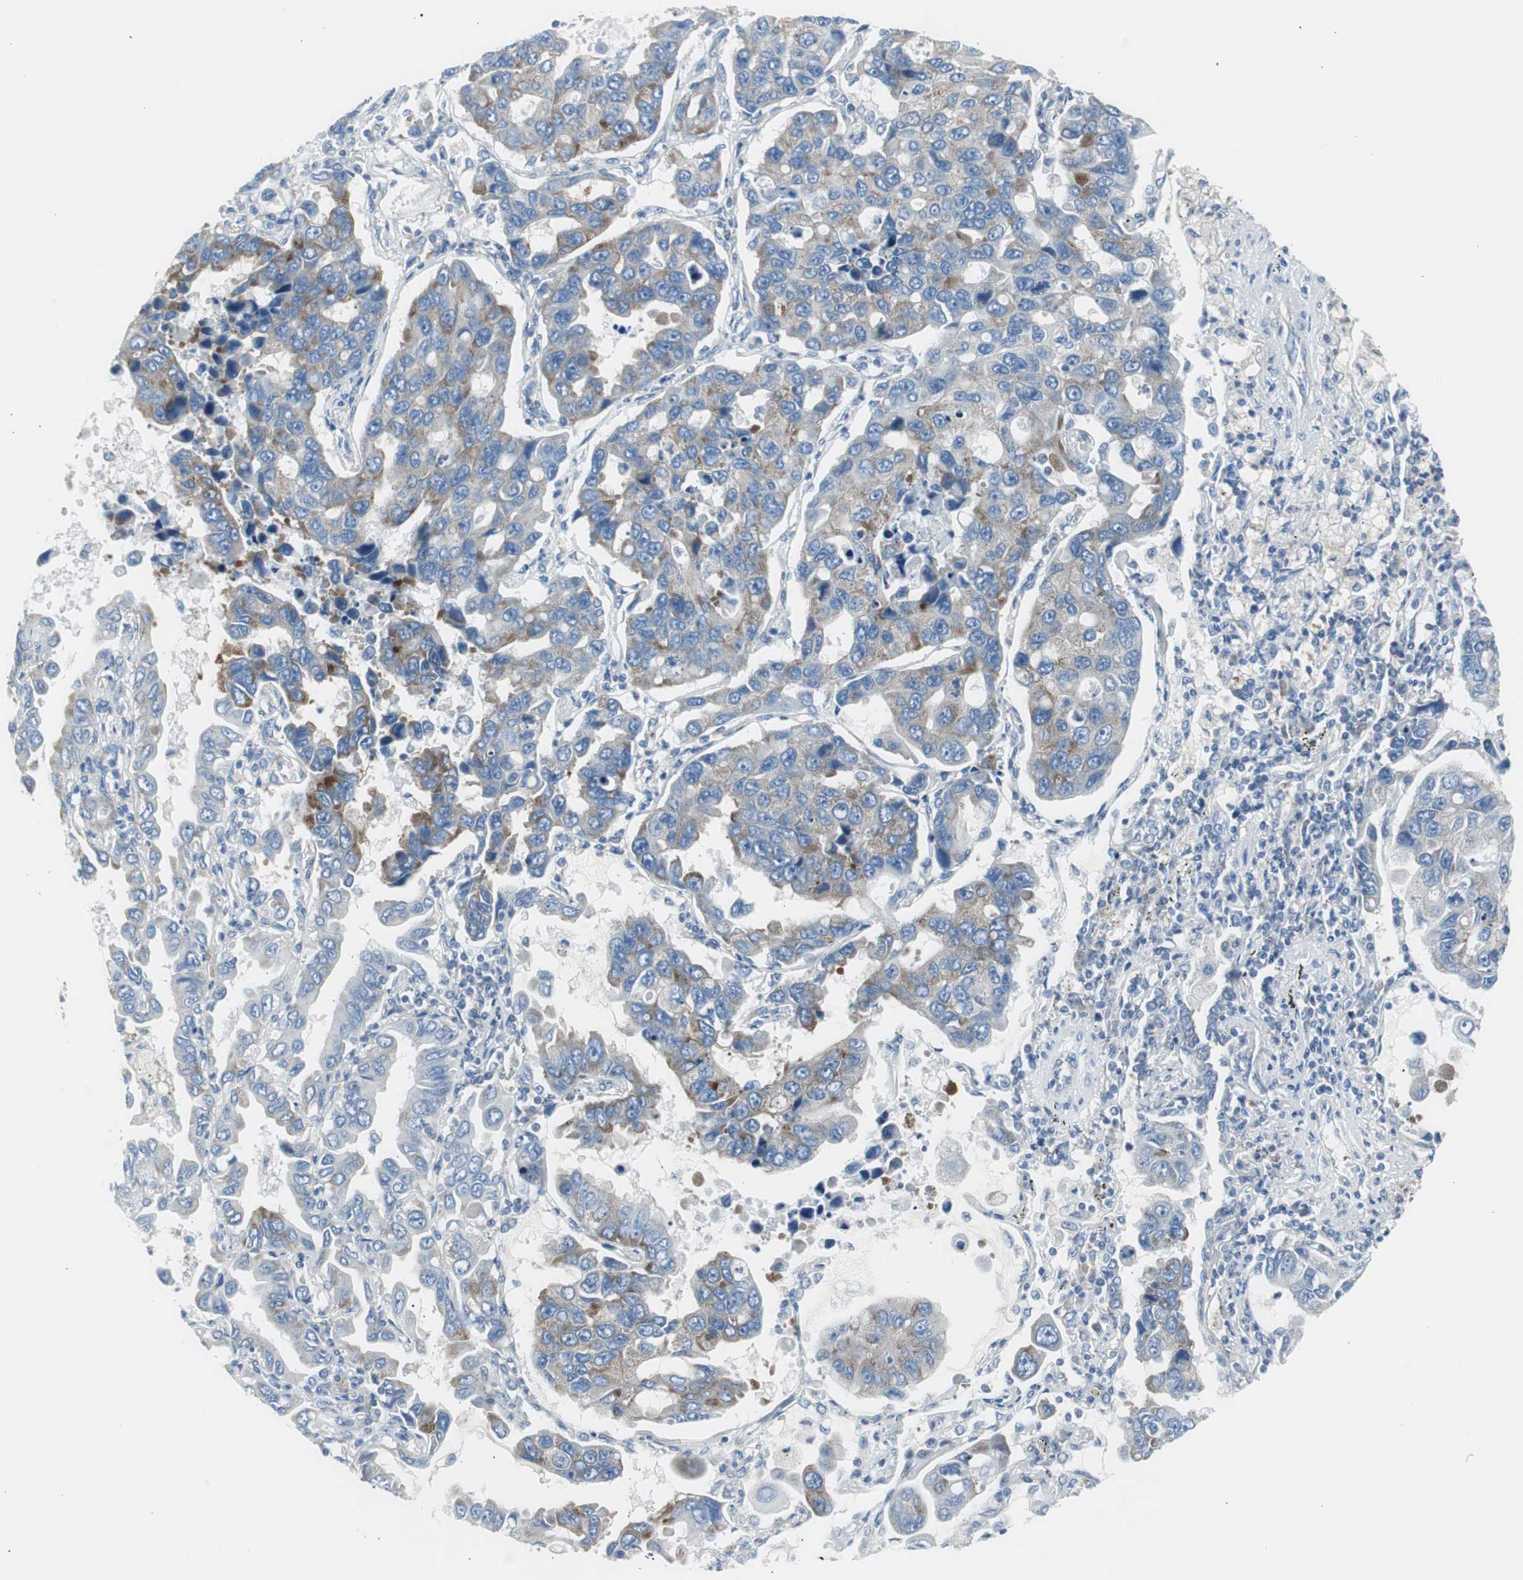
{"staining": {"intensity": "weak", "quantity": "25%-75%", "location": "cytoplasmic/membranous"}, "tissue": "lung cancer", "cell_type": "Tumor cells", "image_type": "cancer", "snomed": [{"axis": "morphology", "description": "Adenocarcinoma, NOS"}, {"axis": "topography", "description": "Lung"}], "caption": "Adenocarcinoma (lung) tissue shows weak cytoplasmic/membranous staining in about 25%-75% of tumor cells, visualized by immunohistochemistry.", "gene": "RPS12", "patient": {"sex": "male", "age": 64}}